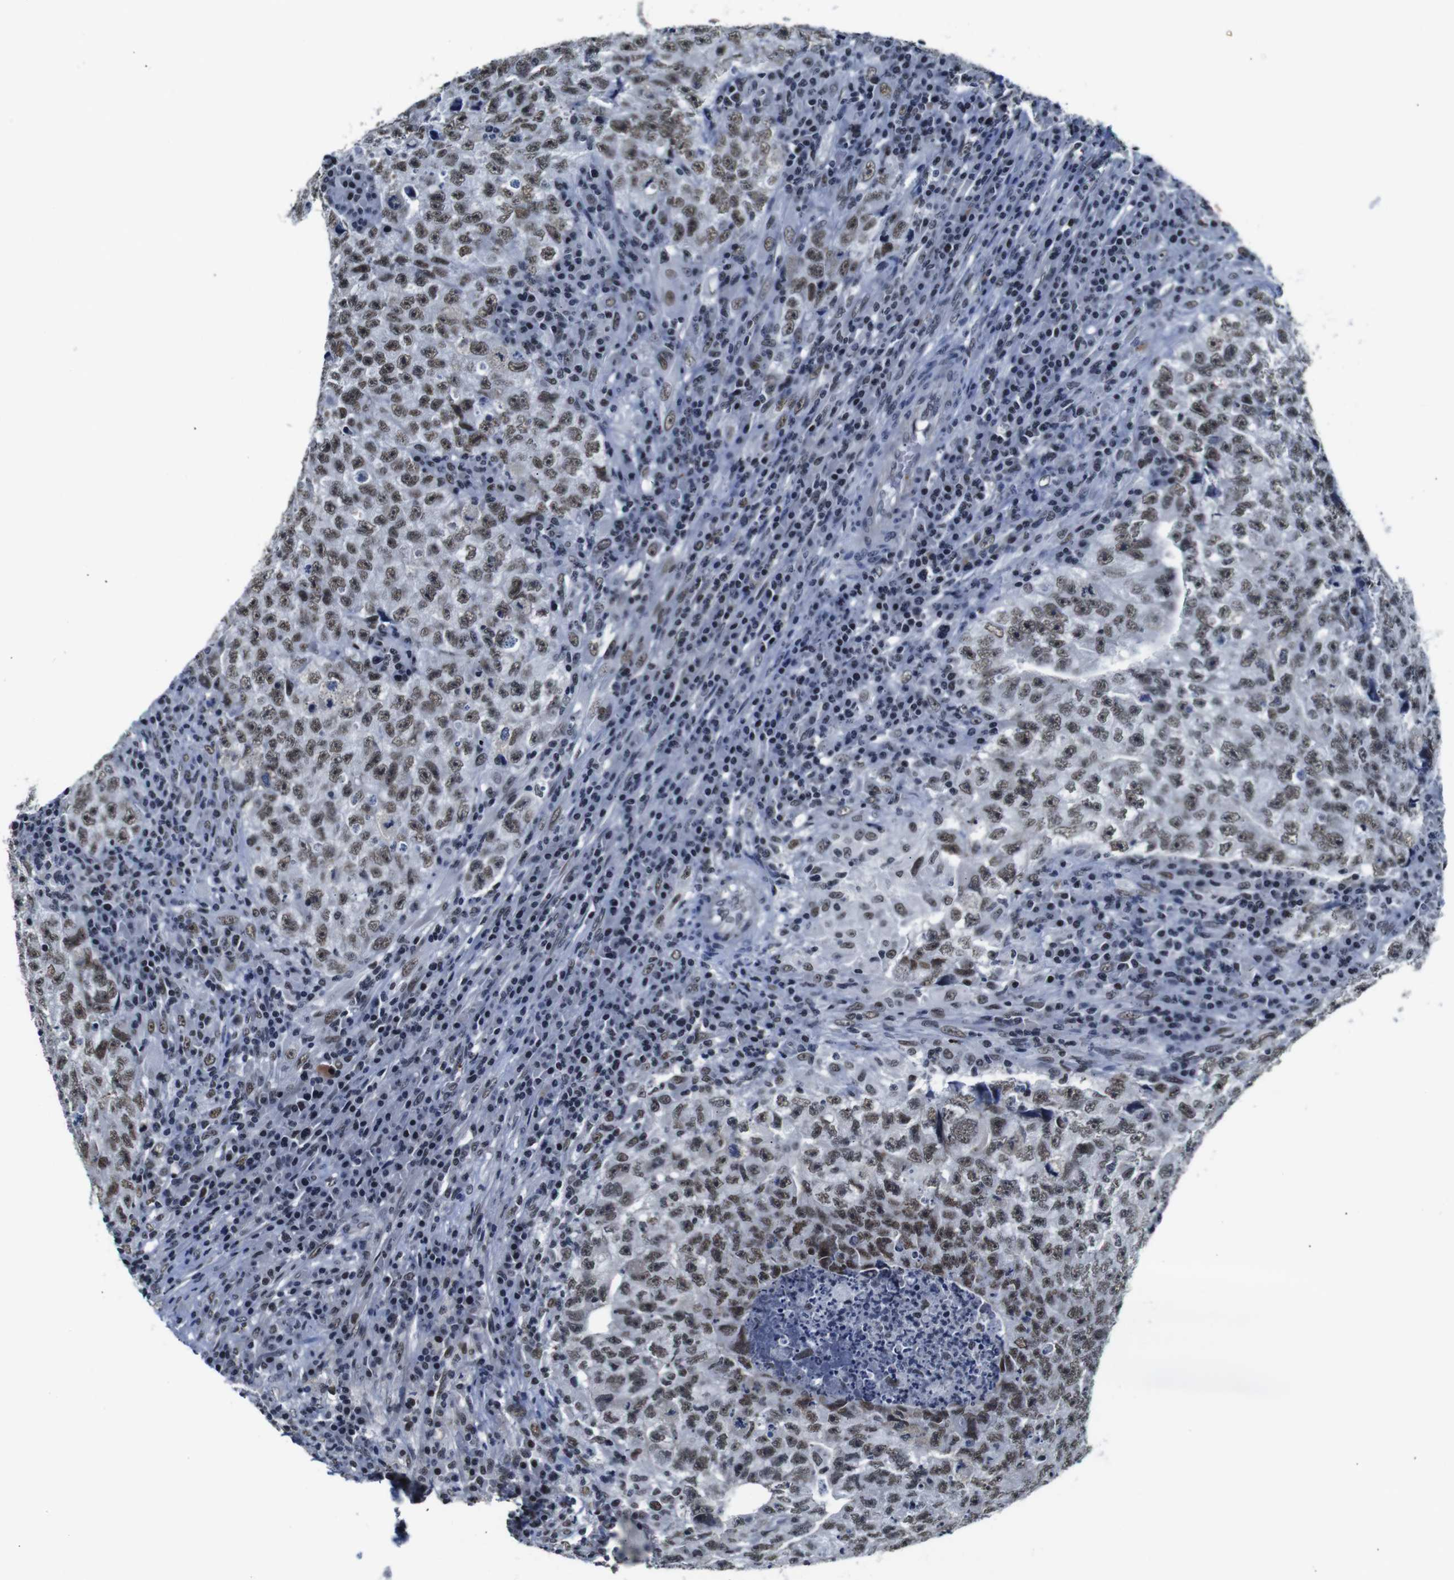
{"staining": {"intensity": "moderate", "quantity": ">75%", "location": "nuclear"}, "tissue": "testis cancer", "cell_type": "Tumor cells", "image_type": "cancer", "snomed": [{"axis": "morphology", "description": "Necrosis, NOS"}, {"axis": "morphology", "description": "Carcinoma, Embryonal, NOS"}, {"axis": "topography", "description": "Testis"}], "caption": "Protein expression analysis of embryonal carcinoma (testis) reveals moderate nuclear staining in approximately >75% of tumor cells. (DAB (3,3'-diaminobenzidine) = brown stain, brightfield microscopy at high magnification).", "gene": "ILDR2", "patient": {"sex": "male", "age": 19}}